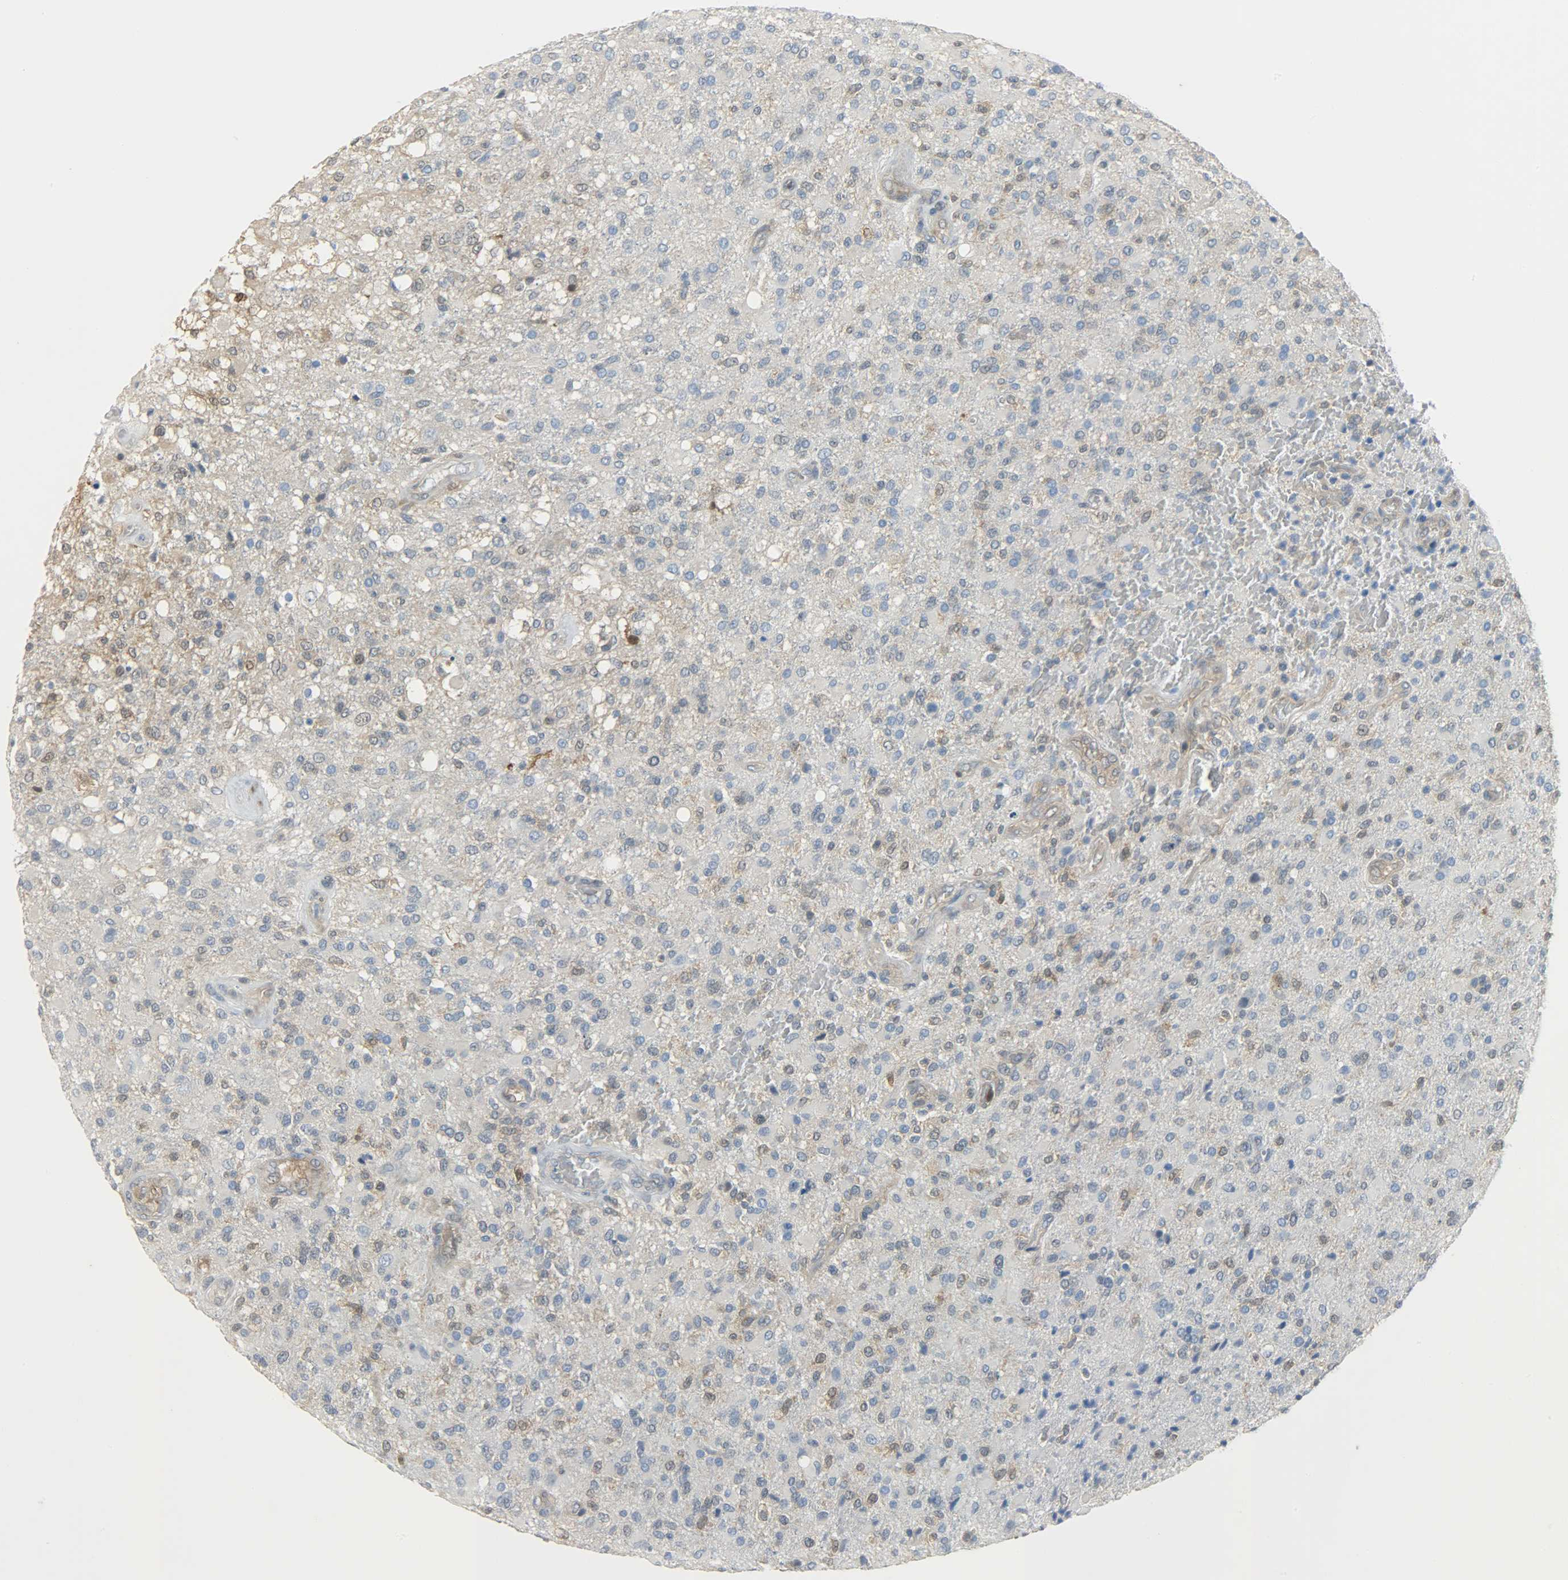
{"staining": {"intensity": "weak", "quantity": "<25%", "location": "cytoplasmic/membranous"}, "tissue": "glioma", "cell_type": "Tumor cells", "image_type": "cancer", "snomed": [{"axis": "morphology", "description": "Glioma, malignant, High grade"}, {"axis": "topography", "description": "Brain"}], "caption": "High magnification brightfield microscopy of glioma stained with DAB (brown) and counterstained with hematoxylin (blue): tumor cells show no significant expression.", "gene": "EIF4EBP1", "patient": {"sex": "male", "age": 71}}